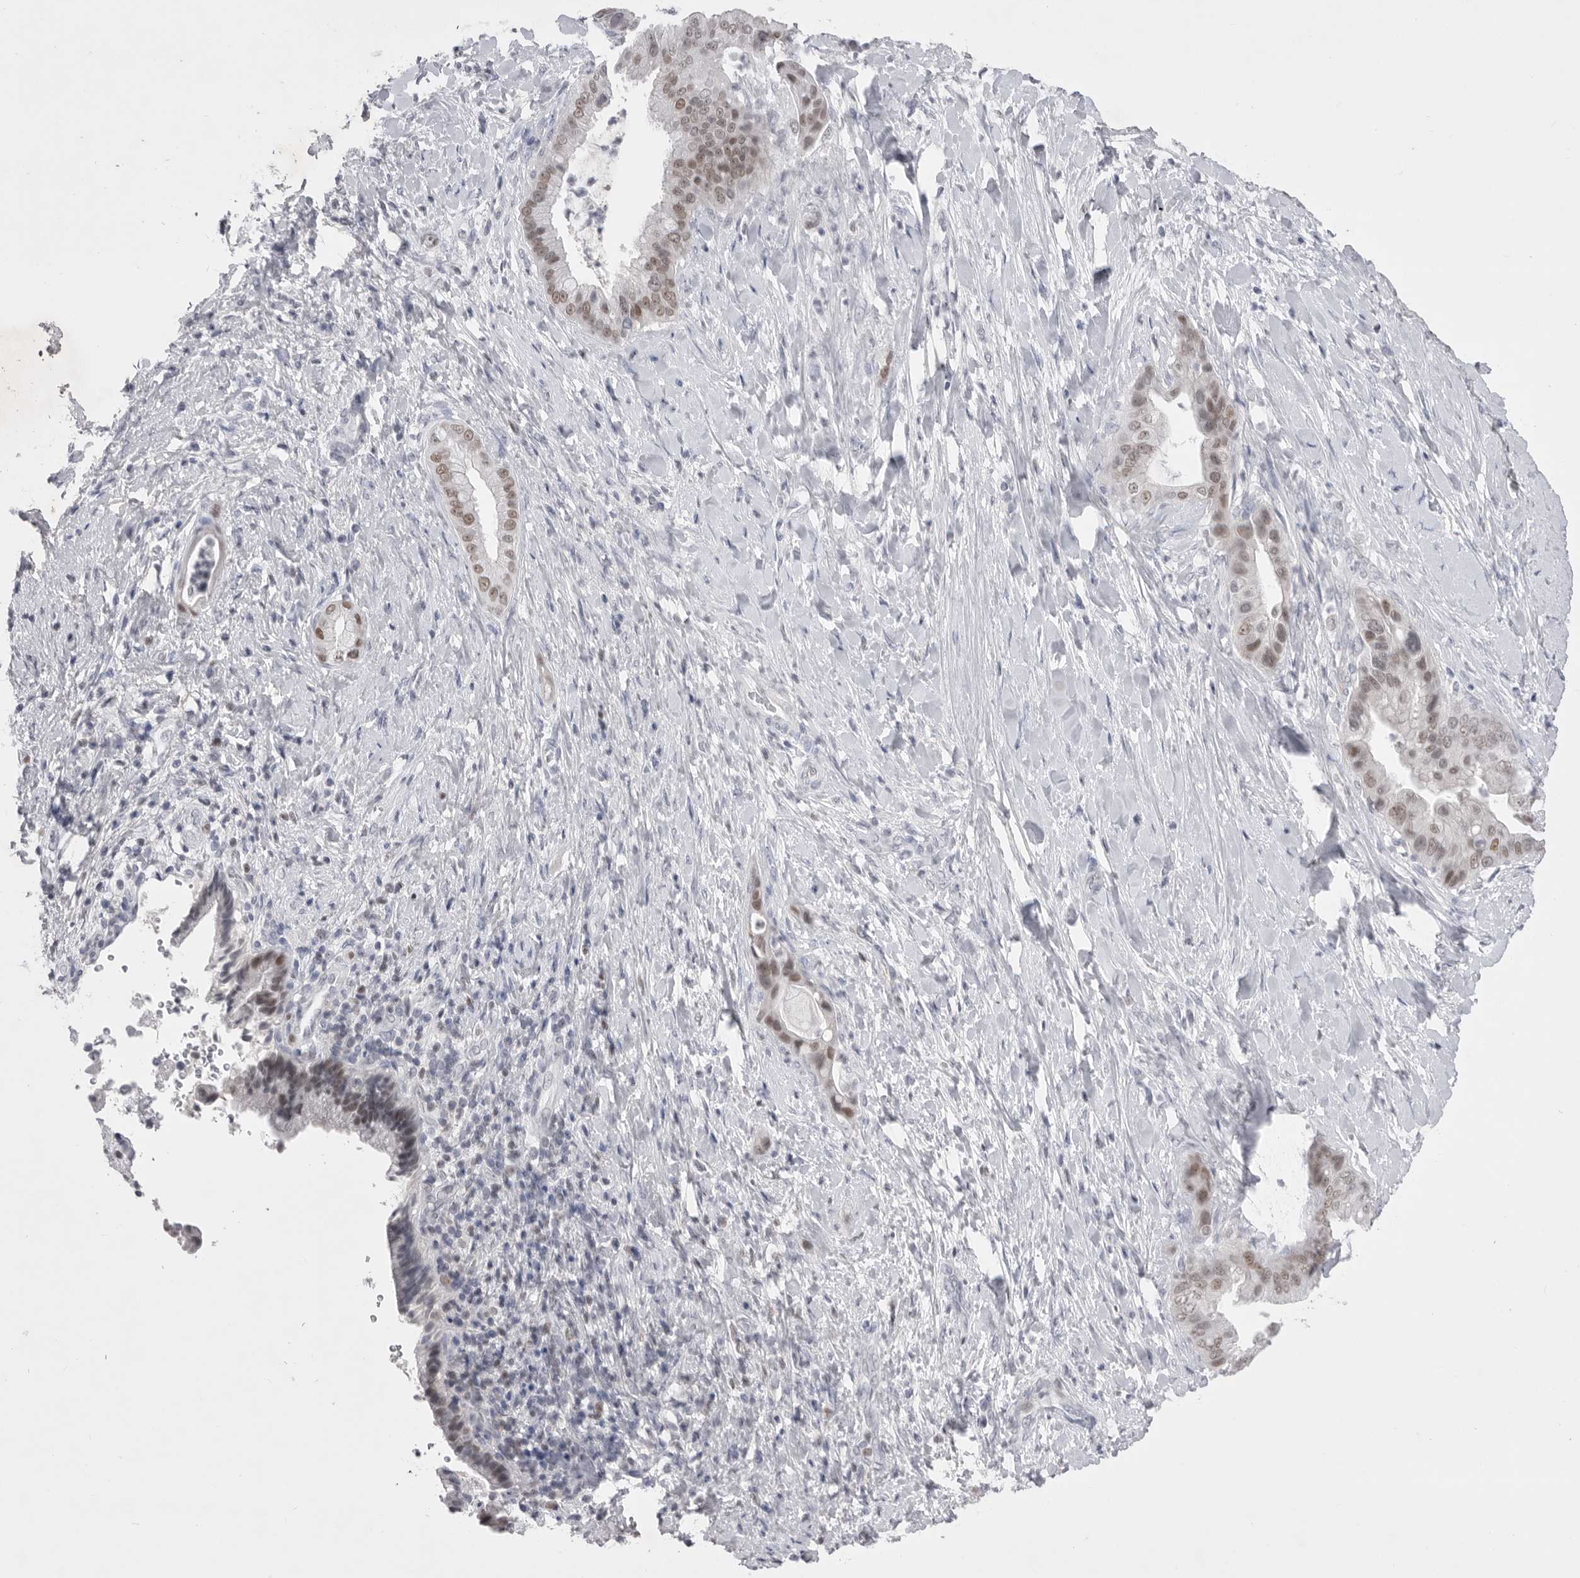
{"staining": {"intensity": "moderate", "quantity": "25%-75%", "location": "nuclear"}, "tissue": "liver cancer", "cell_type": "Tumor cells", "image_type": "cancer", "snomed": [{"axis": "morphology", "description": "Cholangiocarcinoma"}, {"axis": "topography", "description": "Liver"}], "caption": "Human liver cancer (cholangiocarcinoma) stained for a protein (brown) demonstrates moderate nuclear positive positivity in approximately 25%-75% of tumor cells.", "gene": "ZBTB7B", "patient": {"sex": "female", "age": 54}}